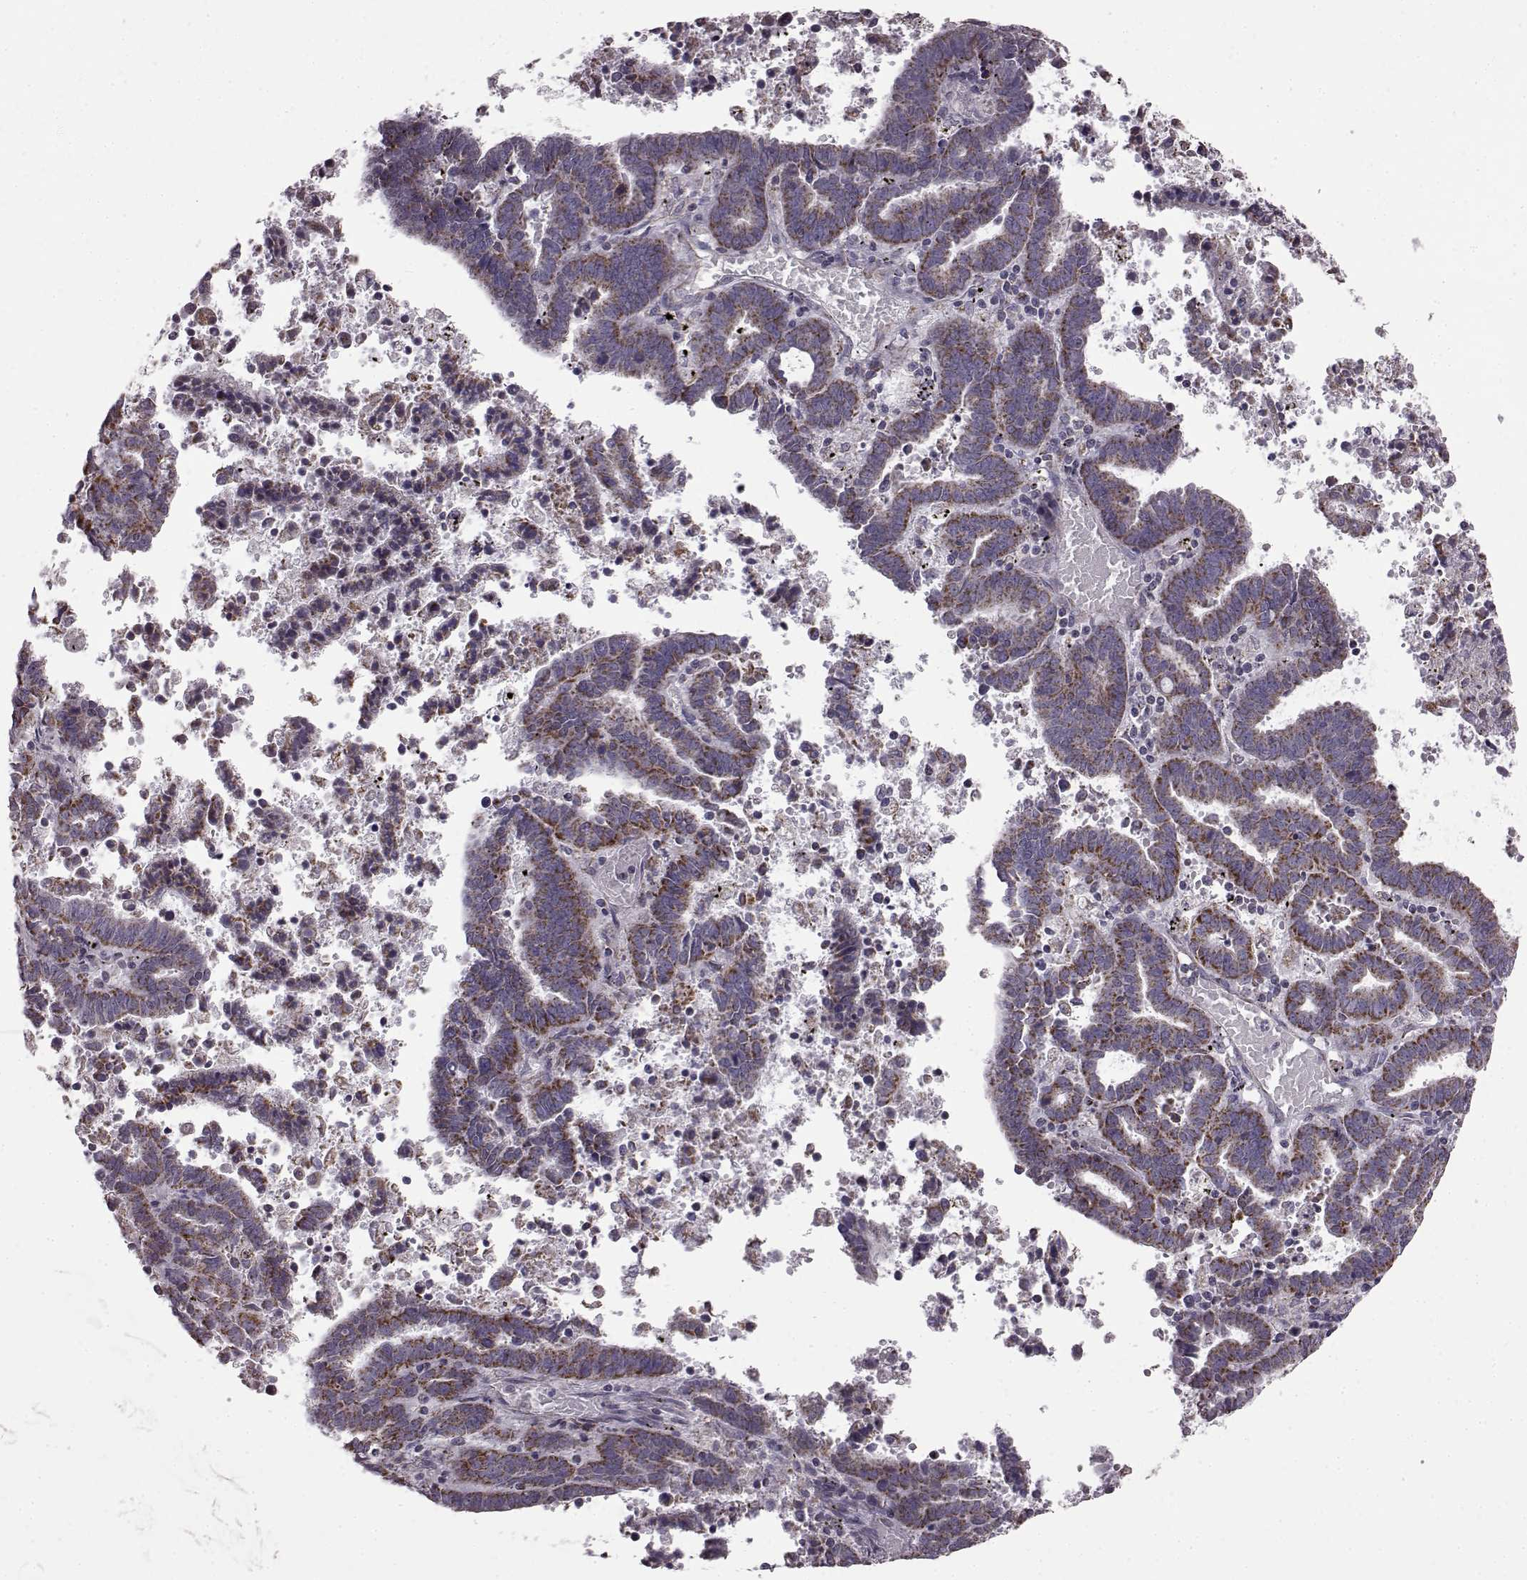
{"staining": {"intensity": "strong", "quantity": ">75%", "location": "cytoplasmic/membranous"}, "tissue": "endometrial cancer", "cell_type": "Tumor cells", "image_type": "cancer", "snomed": [{"axis": "morphology", "description": "Adenocarcinoma, NOS"}, {"axis": "topography", "description": "Uterus"}], "caption": "Human endometrial cancer stained for a protein (brown) demonstrates strong cytoplasmic/membranous positive expression in about >75% of tumor cells.", "gene": "FAM8A1", "patient": {"sex": "female", "age": 83}}